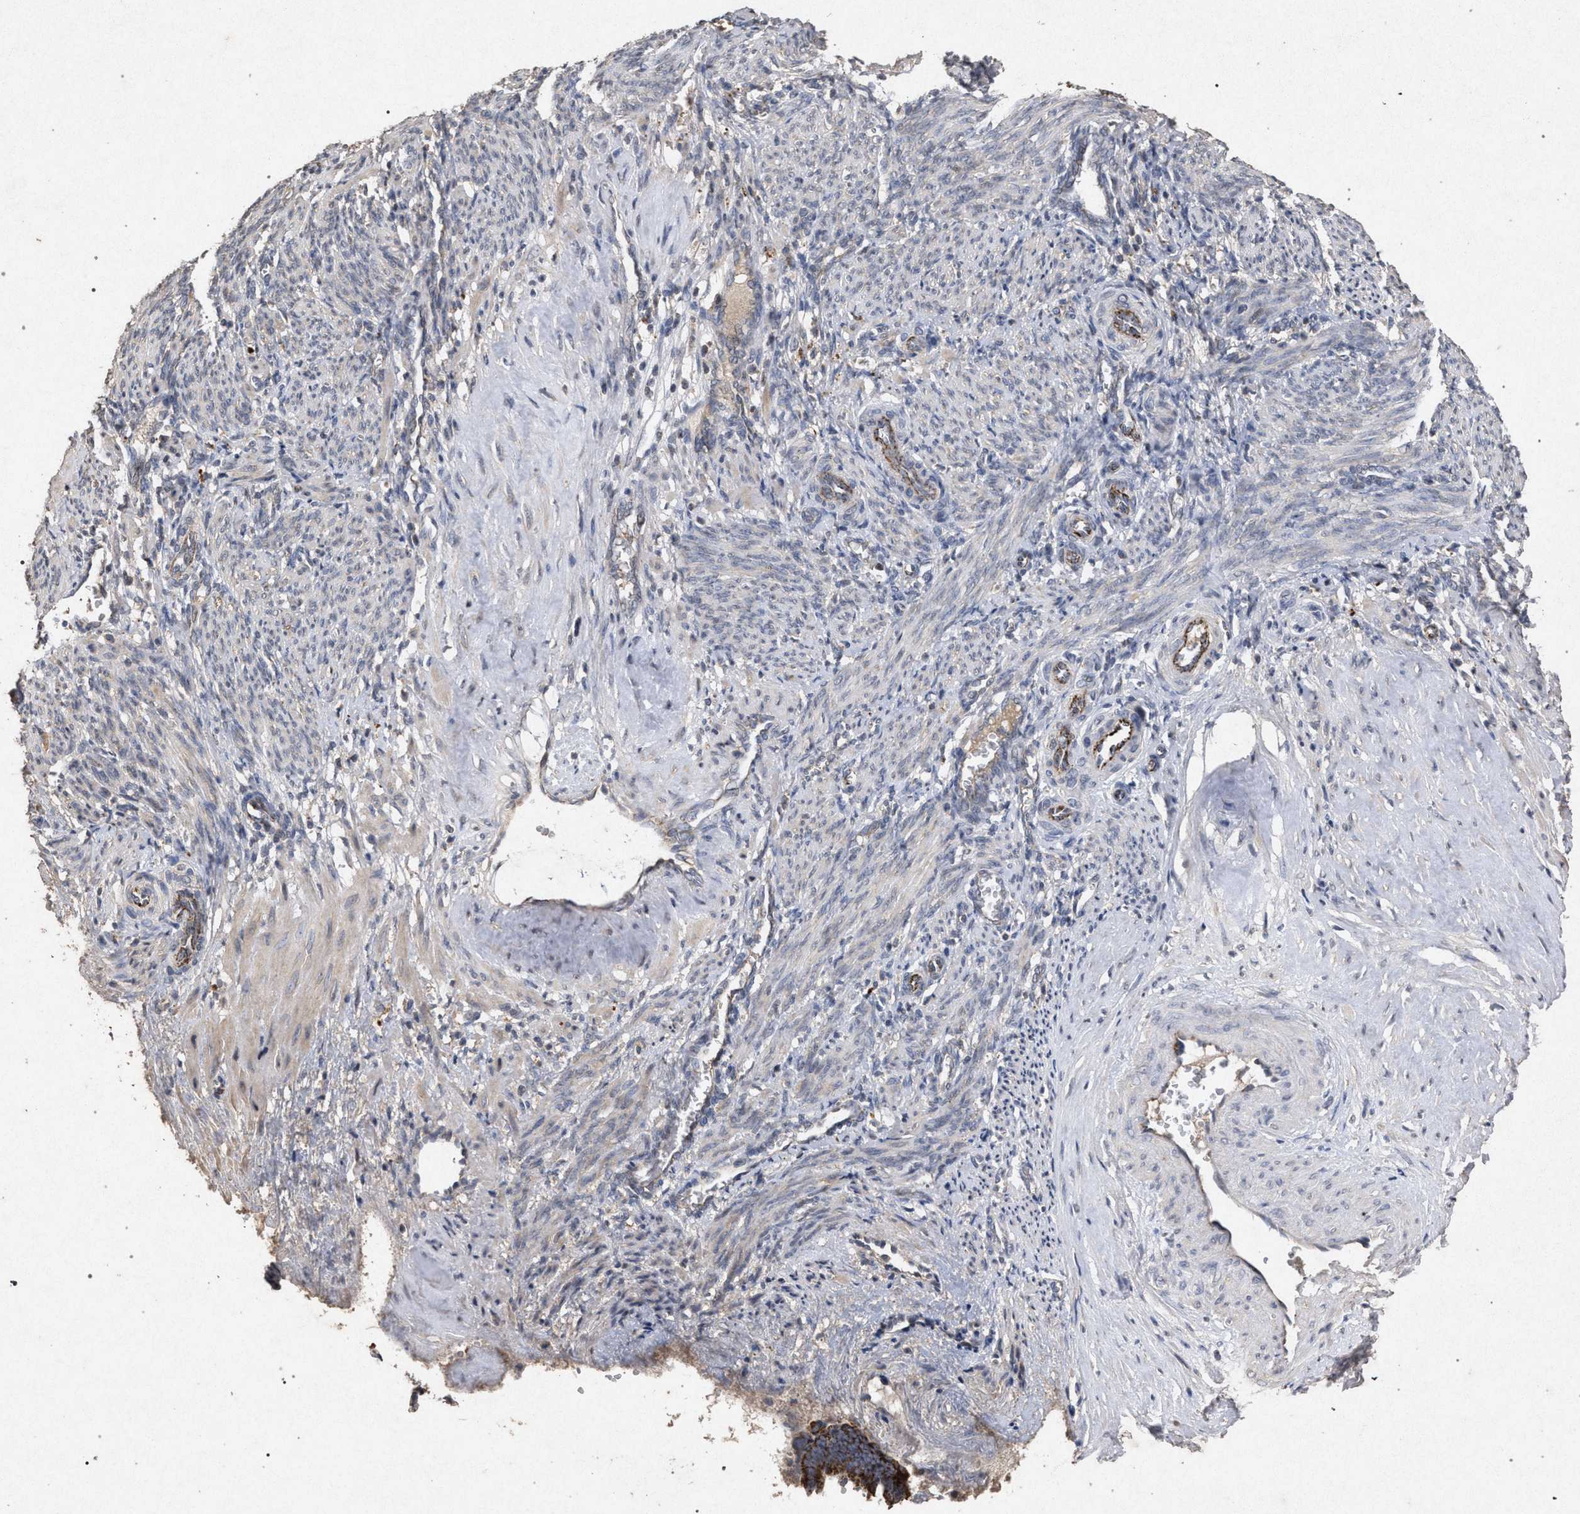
{"staining": {"intensity": "negative", "quantity": "none", "location": "none"}, "tissue": "smooth muscle", "cell_type": "Smooth muscle cells", "image_type": "normal", "snomed": [{"axis": "morphology", "description": "Normal tissue, NOS"}, {"axis": "topography", "description": "Endometrium"}], "caption": "Immunohistochemistry (IHC) of benign human smooth muscle shows no positivity in smooth muscle cells. Nuclei are stained in blue.", "gene": "PKD2L1", "patient": {"sex": "female", "age": 33}}